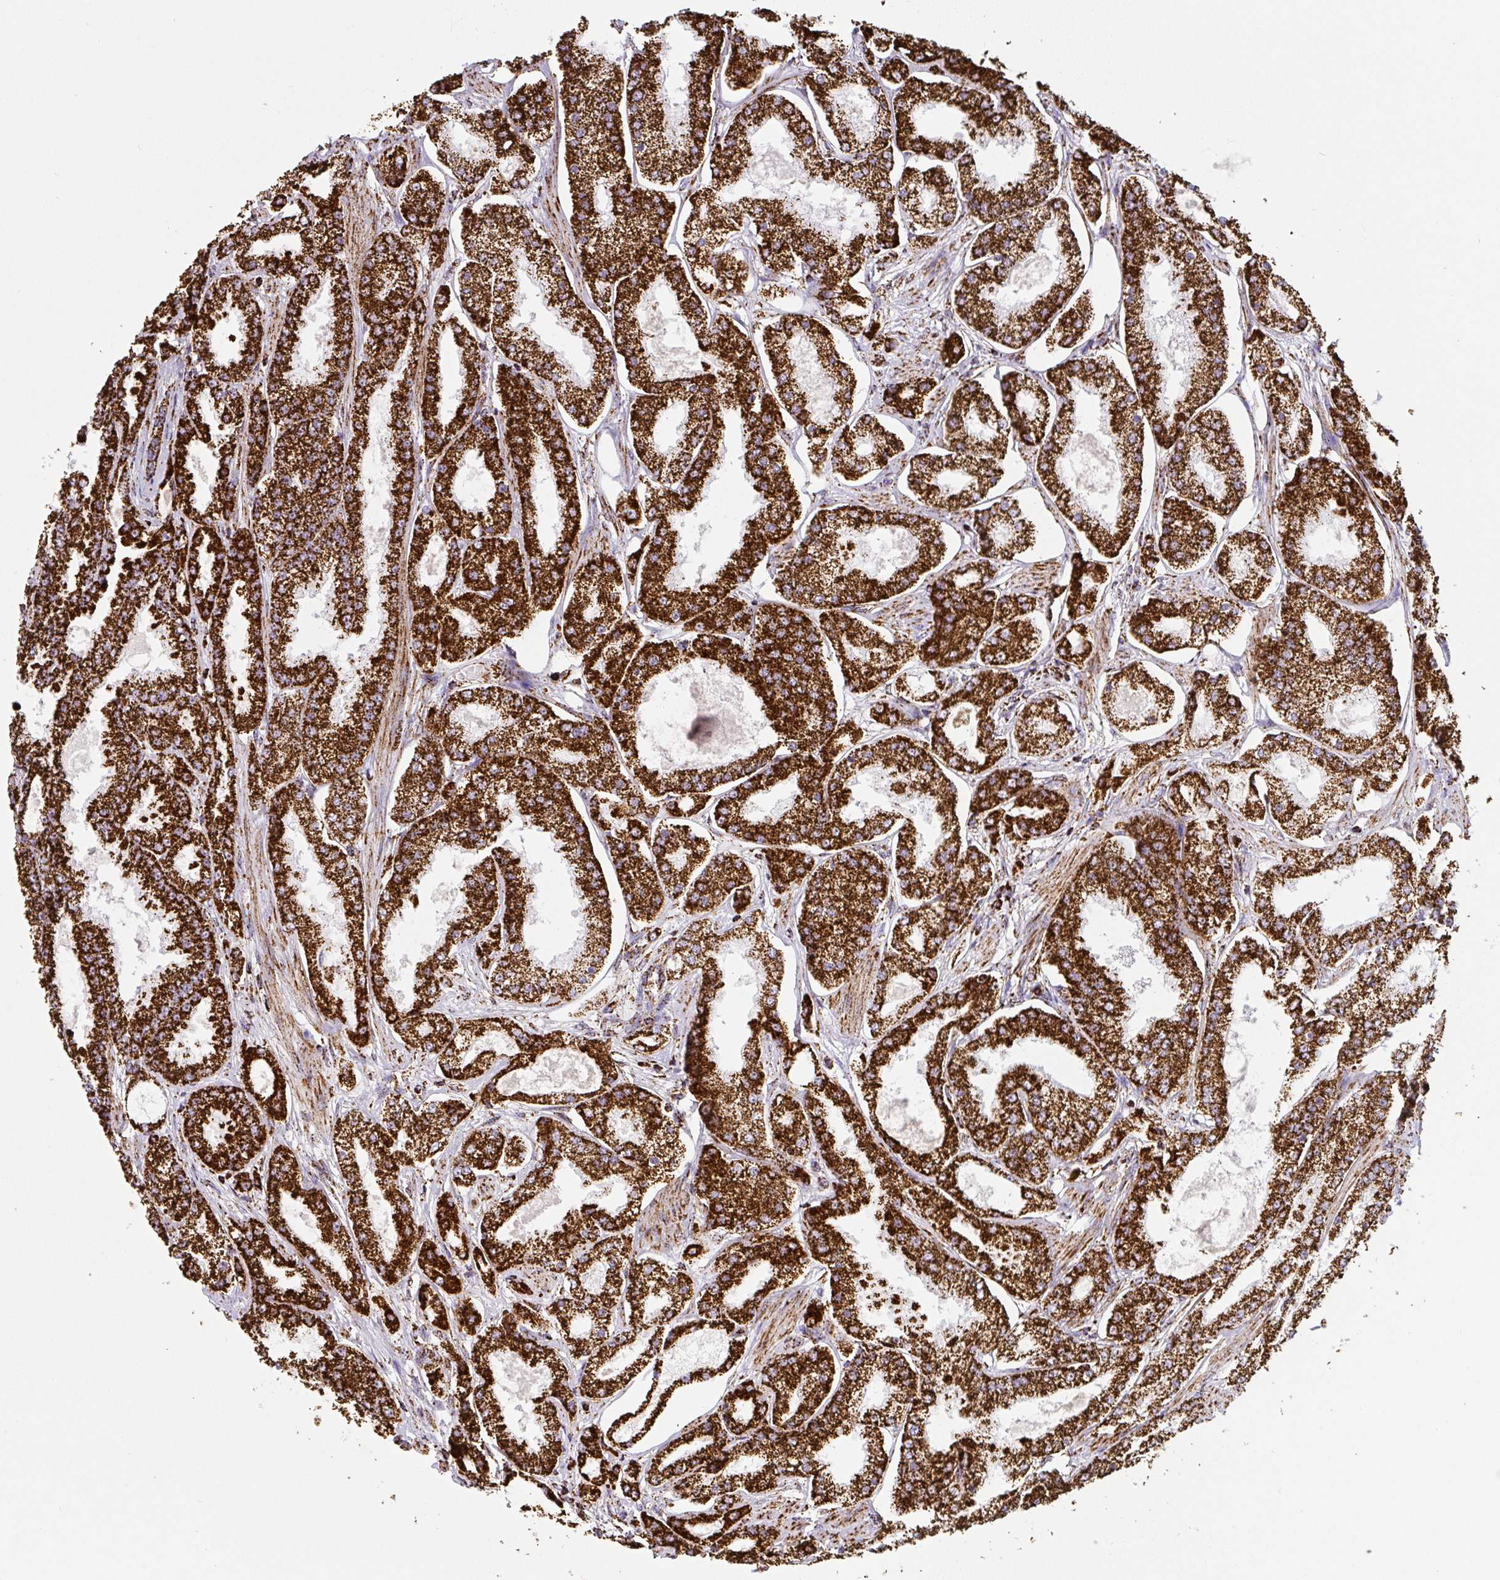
{"staining": {"intensity": "strong", "quantity": ">75%", "location": "cytoplasmic/membranous"}, "tissue": "prostate cancer", "cell_type": "Tumor cells", "image_type": "cancer", "snomed": [{"axis": "morphology", "description": "Adenocarcinoma, High grade"}, {"axis": "topography", "description": "Prostate"}], "caption": "IHC histopathology image of neoplastic tissue: human prostate cancer (high-grade adenocarcinoma) stained using immunohistochemistry exhibits high levels of strong protein expression localized specifically in the cytoplasmic/membranous of tumor cells, appearing as a cytoplasmic/membranous brown color.", "gene": "ATP5F1A", "patient": {"sex": "male", "age": 69}}